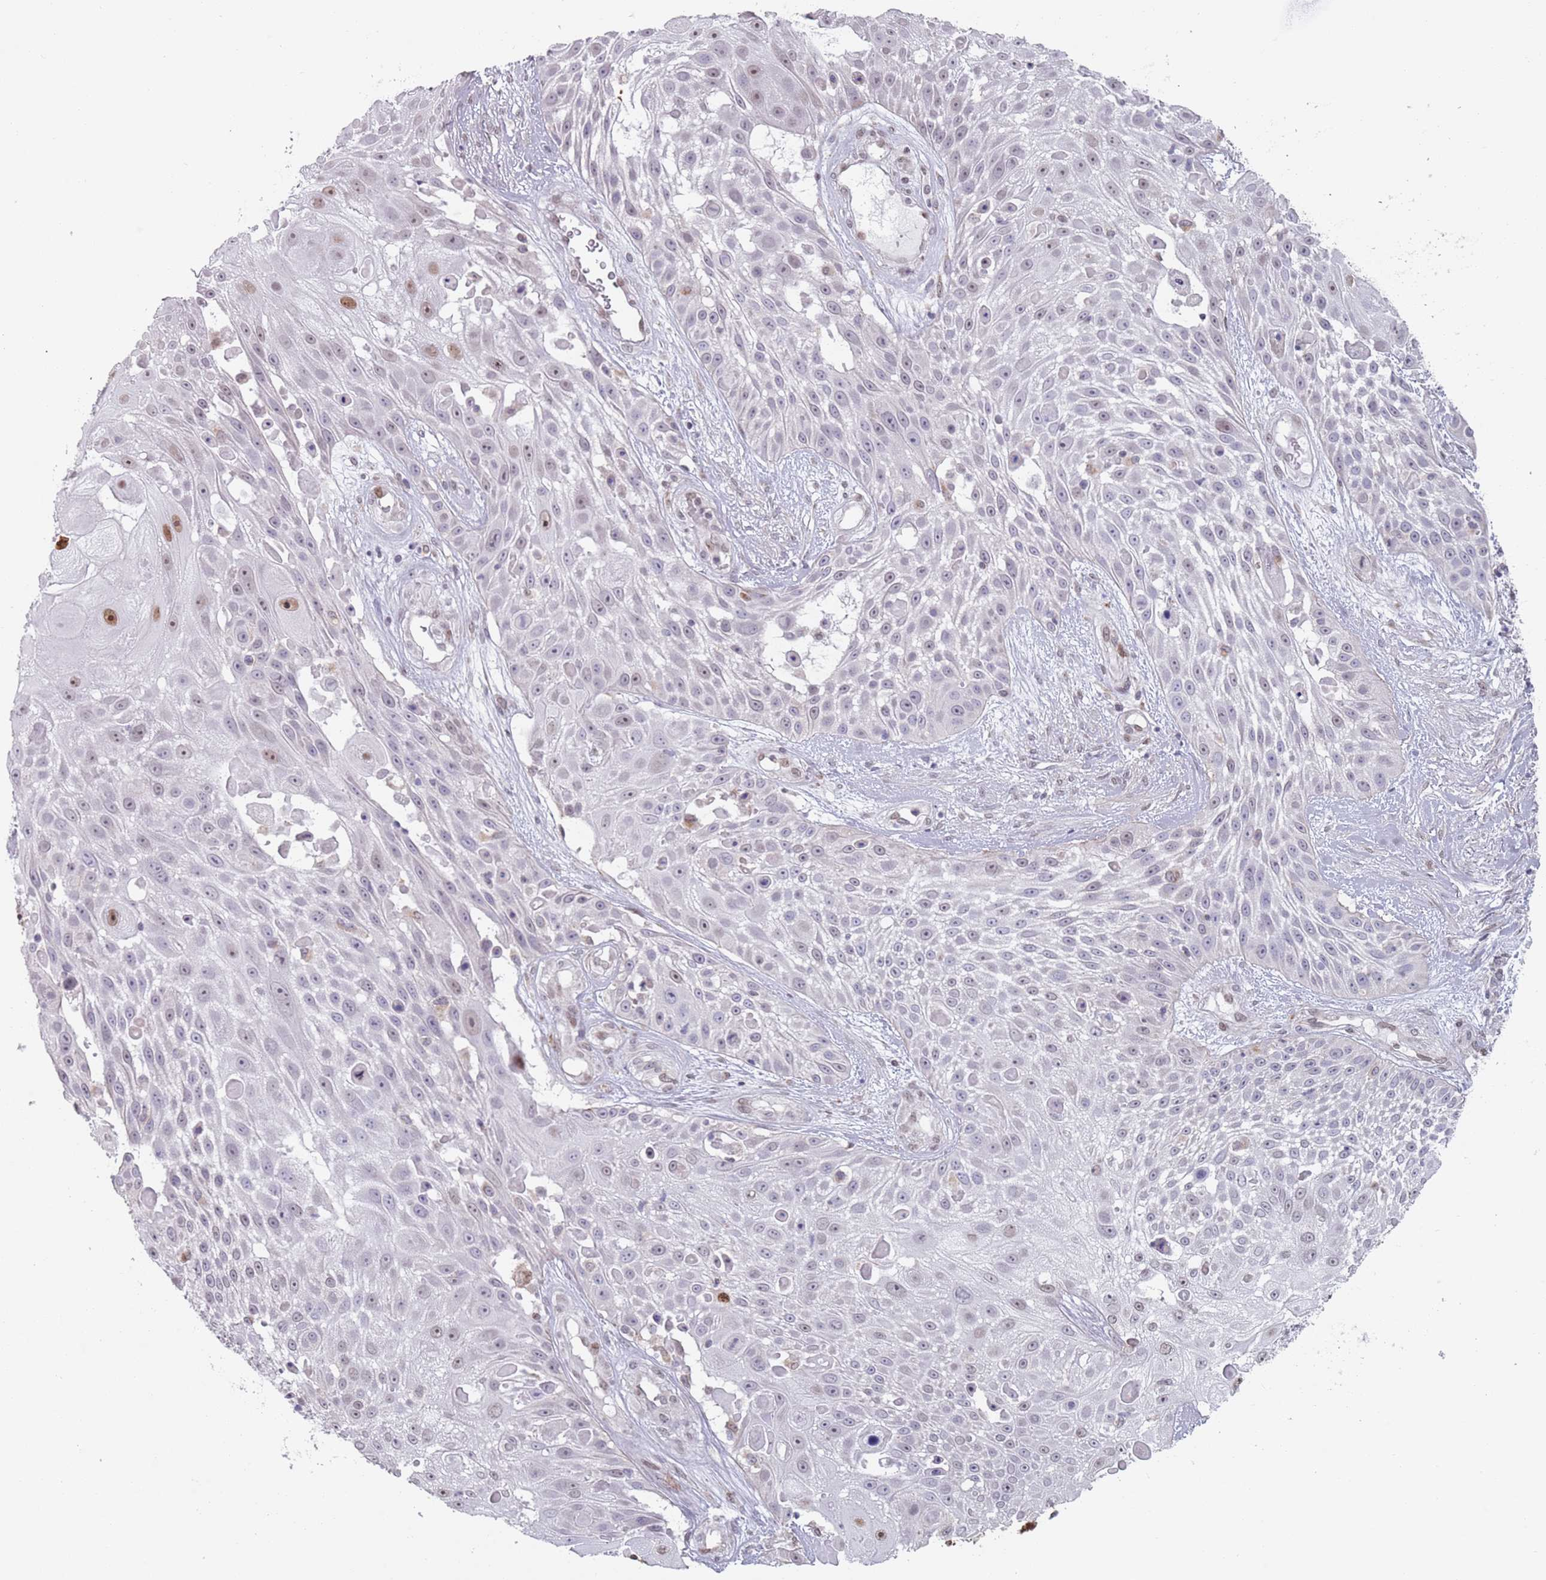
{"staining": {"intensity": "moderate", "quantity": "<25%", "location": "nuclear"}, "tissue": "skin cancer", "cell_type": "Tumor cells", "image_type": "cancer", "snomed": [{"axis": "morphology", "description": "Squamous cell carcinoma, NOS"}, {"axis": "topography", "description": "Skin"}], "caption": "Human squamous cell carcinoma (skin) stained with a protein marker shows moderate staining in tumor cells.", "gene": "MFSD12", "patient": {"sex": "female", "age": 86}}